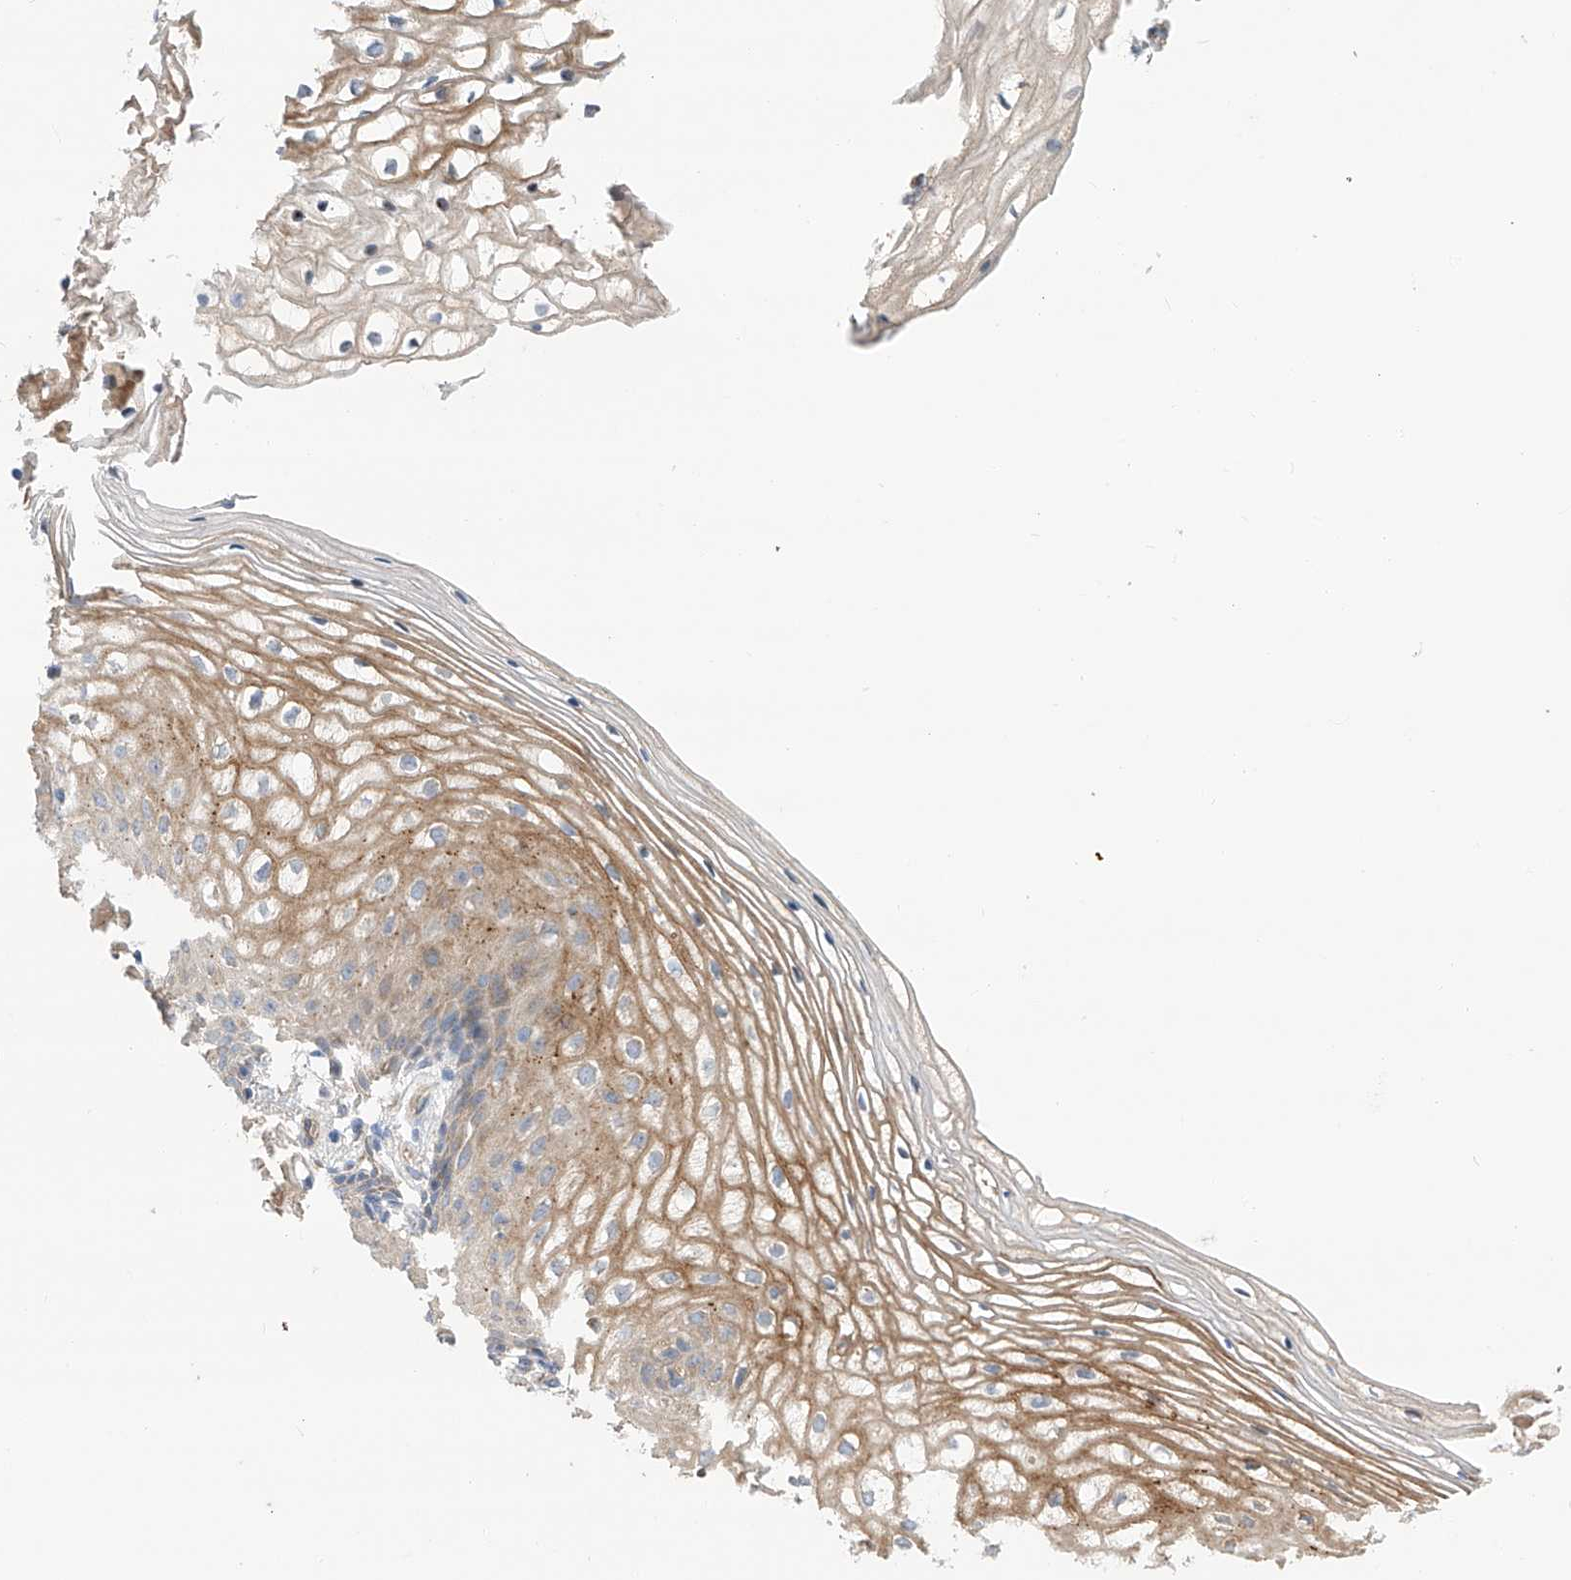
{"staining": {"intensity": "moderate", "quantity": "25%-75%", "location": "cytoplasmic/membranous"}, "tissue": "vagina", "cell_type": "Squamous epithelial cells", "image_type": "normal", "snomed": [{"axis": "morphology", "description": "Normal tissue, NOS"}, {"axis": "topography", "description": "Vagina"}], "caption": "Moderate cytoplasmic/membranous protein positivity is identified in approximately 25%-75% of squamous epithelial cells in vagina. The staining is performed using DAB (3,3'-diaminobenzidine) brown chromogen to label protein expression. The nuclei are counter-stained blue using hematoxylin.", "gene": "SLC22A7", "patient": {"sex": "female", "age": 60}}